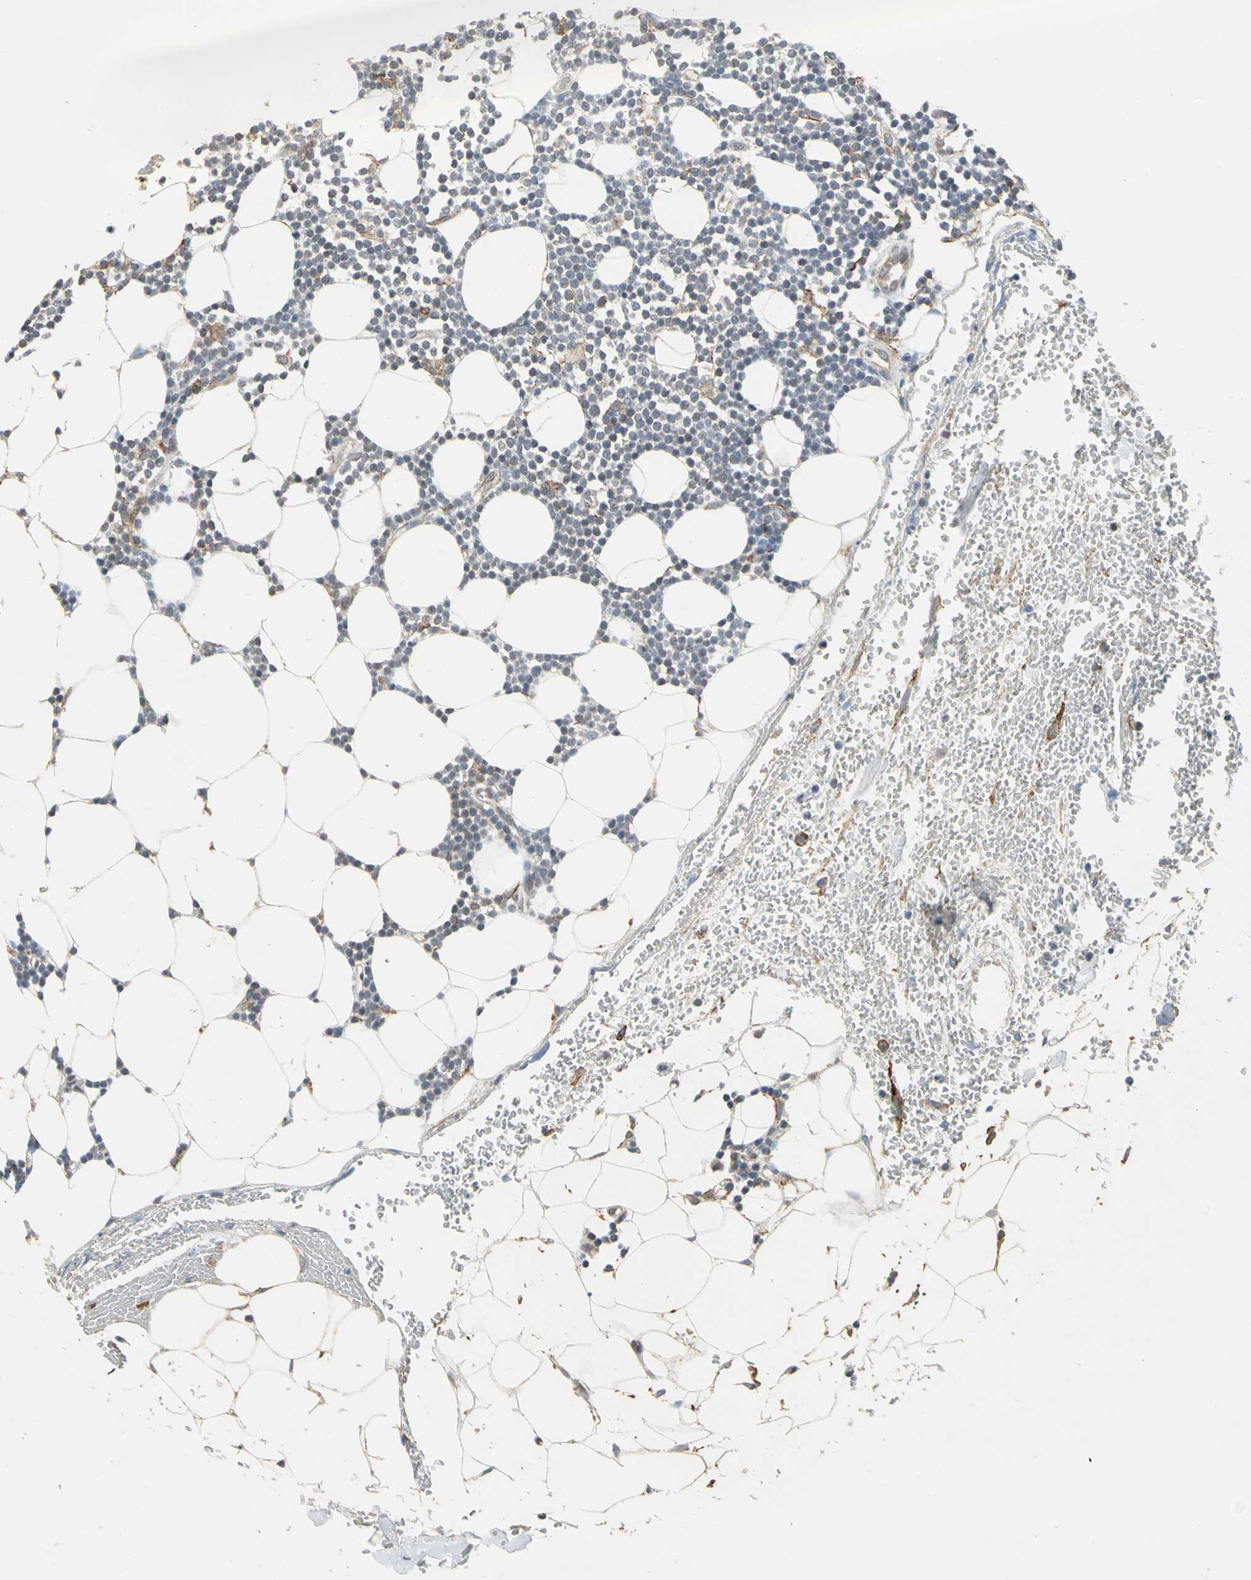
{"staining": {"intensity": "weak", "quantity": "<25%", "location": "cytoplasmic/membranous"}, "tissue": "lymphoma", "cell_type": "Tumor cells", "image_type": "cancer", "snomed": [{"axis": "morphology", "description": "Malignant lymphoma, non-Hodgkin's type, Low grade"}, {"axis": "topography", "description": "Soft tissue"}], "caption": "Immunohistochemistry micrograph of neoplastic tissue: human lymphoma stained with DAB (3,3'-diaminobenzidine) exhibits no significant protein positivity in tumor cells.", "gene": "NDUFB5", "patient": {"sex": "male", "age": 92}}